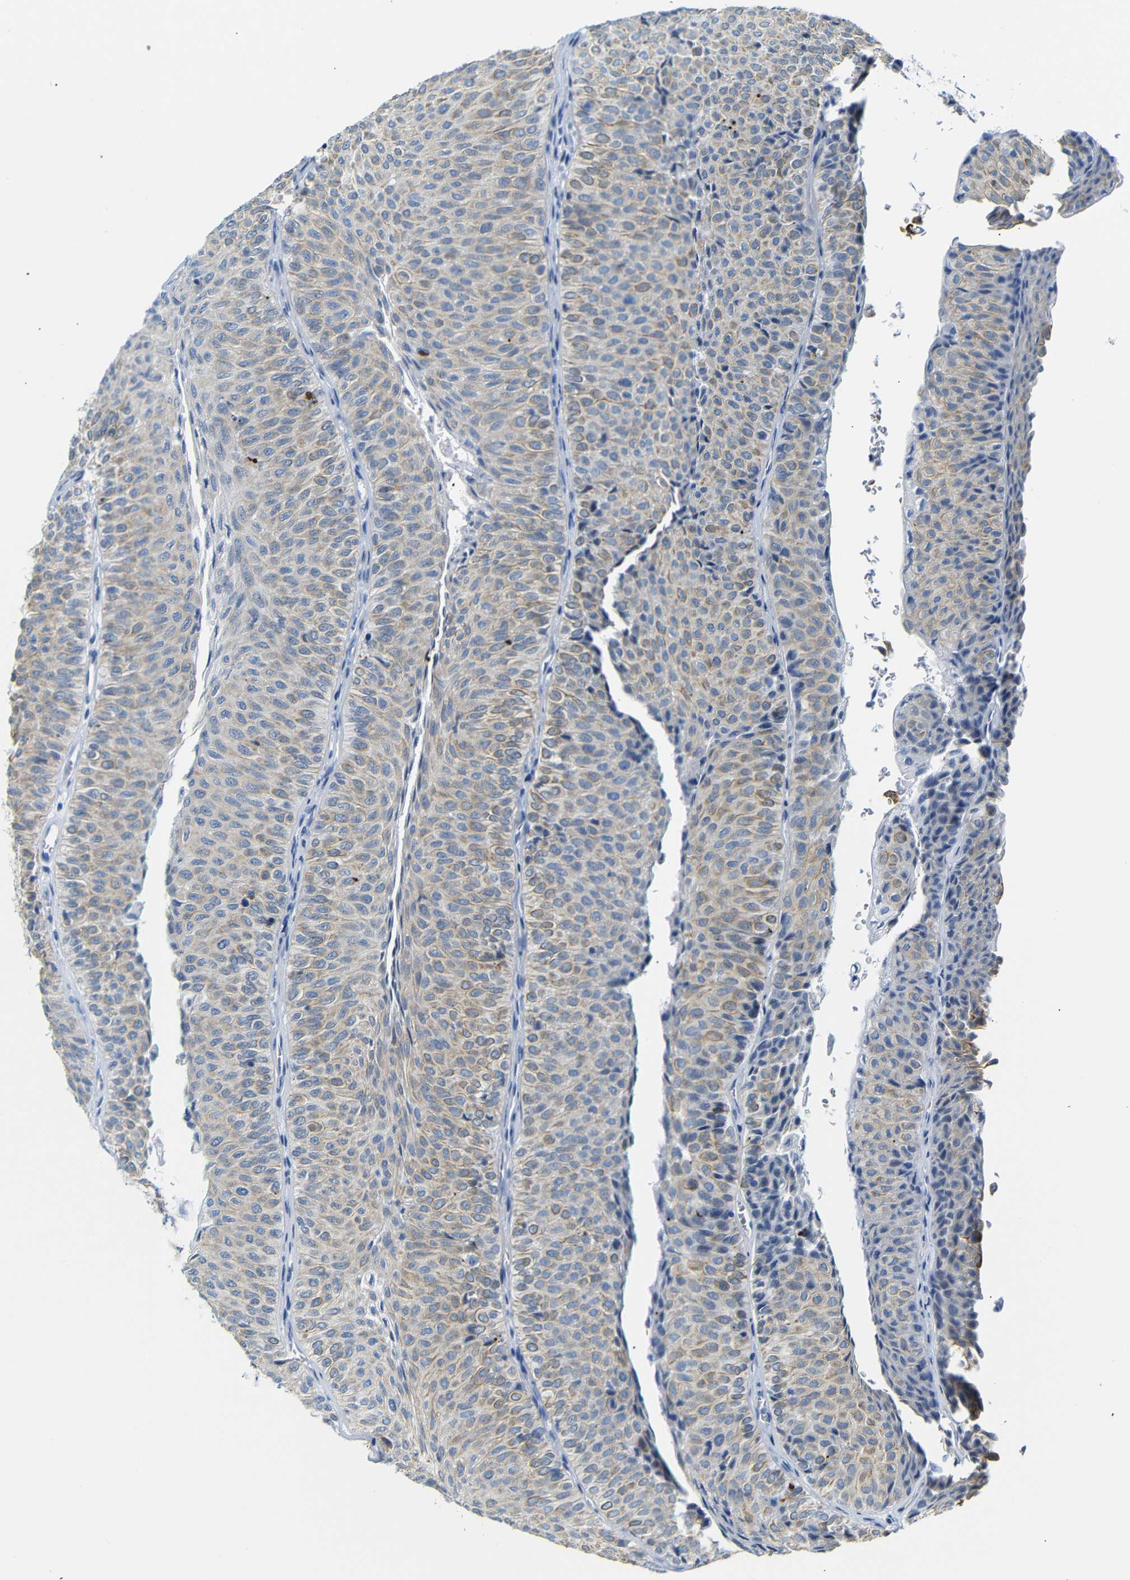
{"staining": {"intensity": "weak", "quantity": ">75%", "location": "cytoplasmic/membranous"}, "tissue": "urothelial cancer", "cell_type": "Tumor cells", "image_type": "cancer", "snomed": [{"axis": "morphology", "description": "Urothelial carcinoma, Low grade"}, {"axis": "topography", "description": "Urinary bladder"}], "caption": "Urothelial carcinoma (low-grade) was stained to show a protein in brown. There is low levels of weak cytoplasmic/membranous staining in about >75% of tumor cells.", "gene": "DYNAP", "patient": {"sex": "male", "age": 78}}